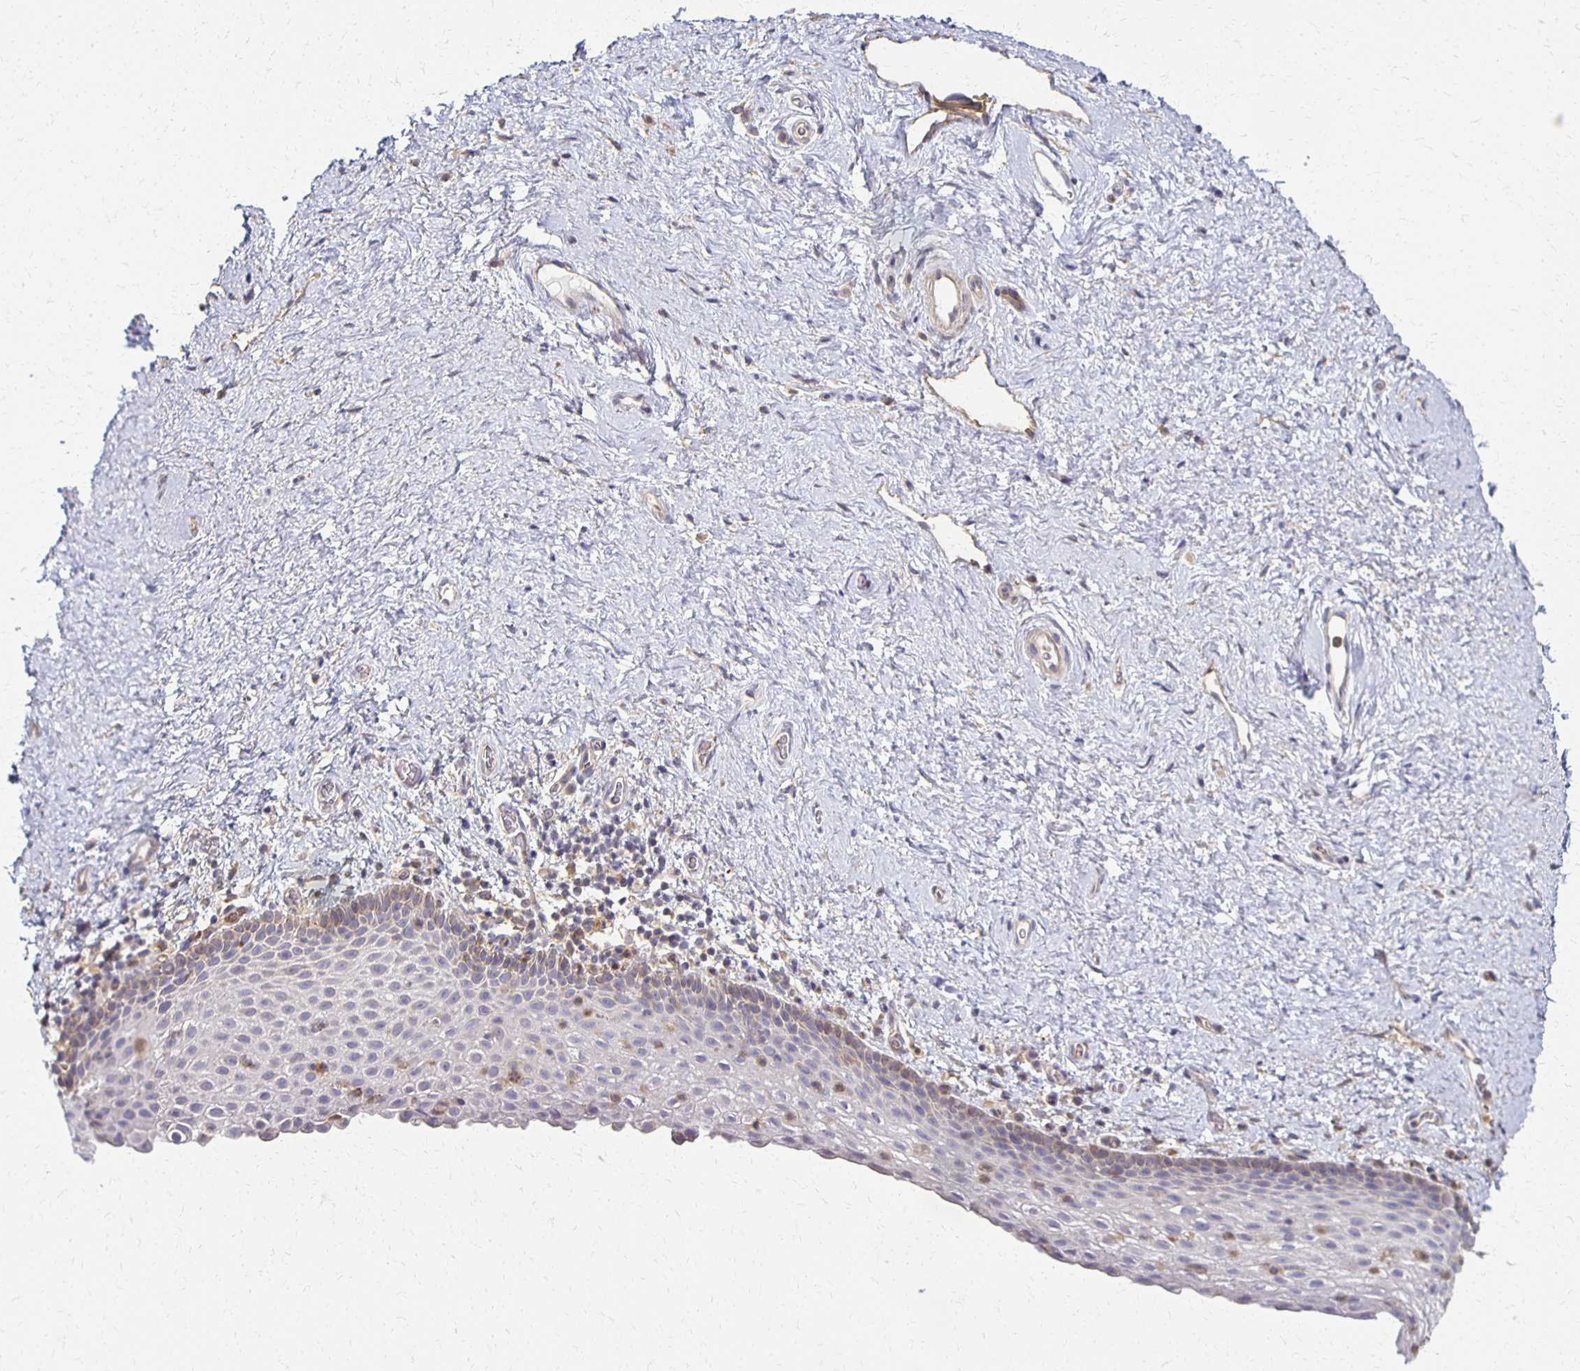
{"staining": {"intensity": "negative", "quantity": "none", "location": "none"}, "tissue": "vagina", "cell_type": "Squamous epithelial cells", "image_type": "normal", "snomed": [{"axis": "morphology", "description": "Normal tissue, NOS"}, {"axis": "topography", "description": "Vagina"}], "caption": "High magnification brightfield microscopy of benign vagina stained with DAB (3,3'-diaminobenzidine) (brown) and counterstained with hematoxylin (blue): squamous epithelial cells show no significant staining.", "gene": "GPX4", "patient": {"sex": "female", "age": 61}}